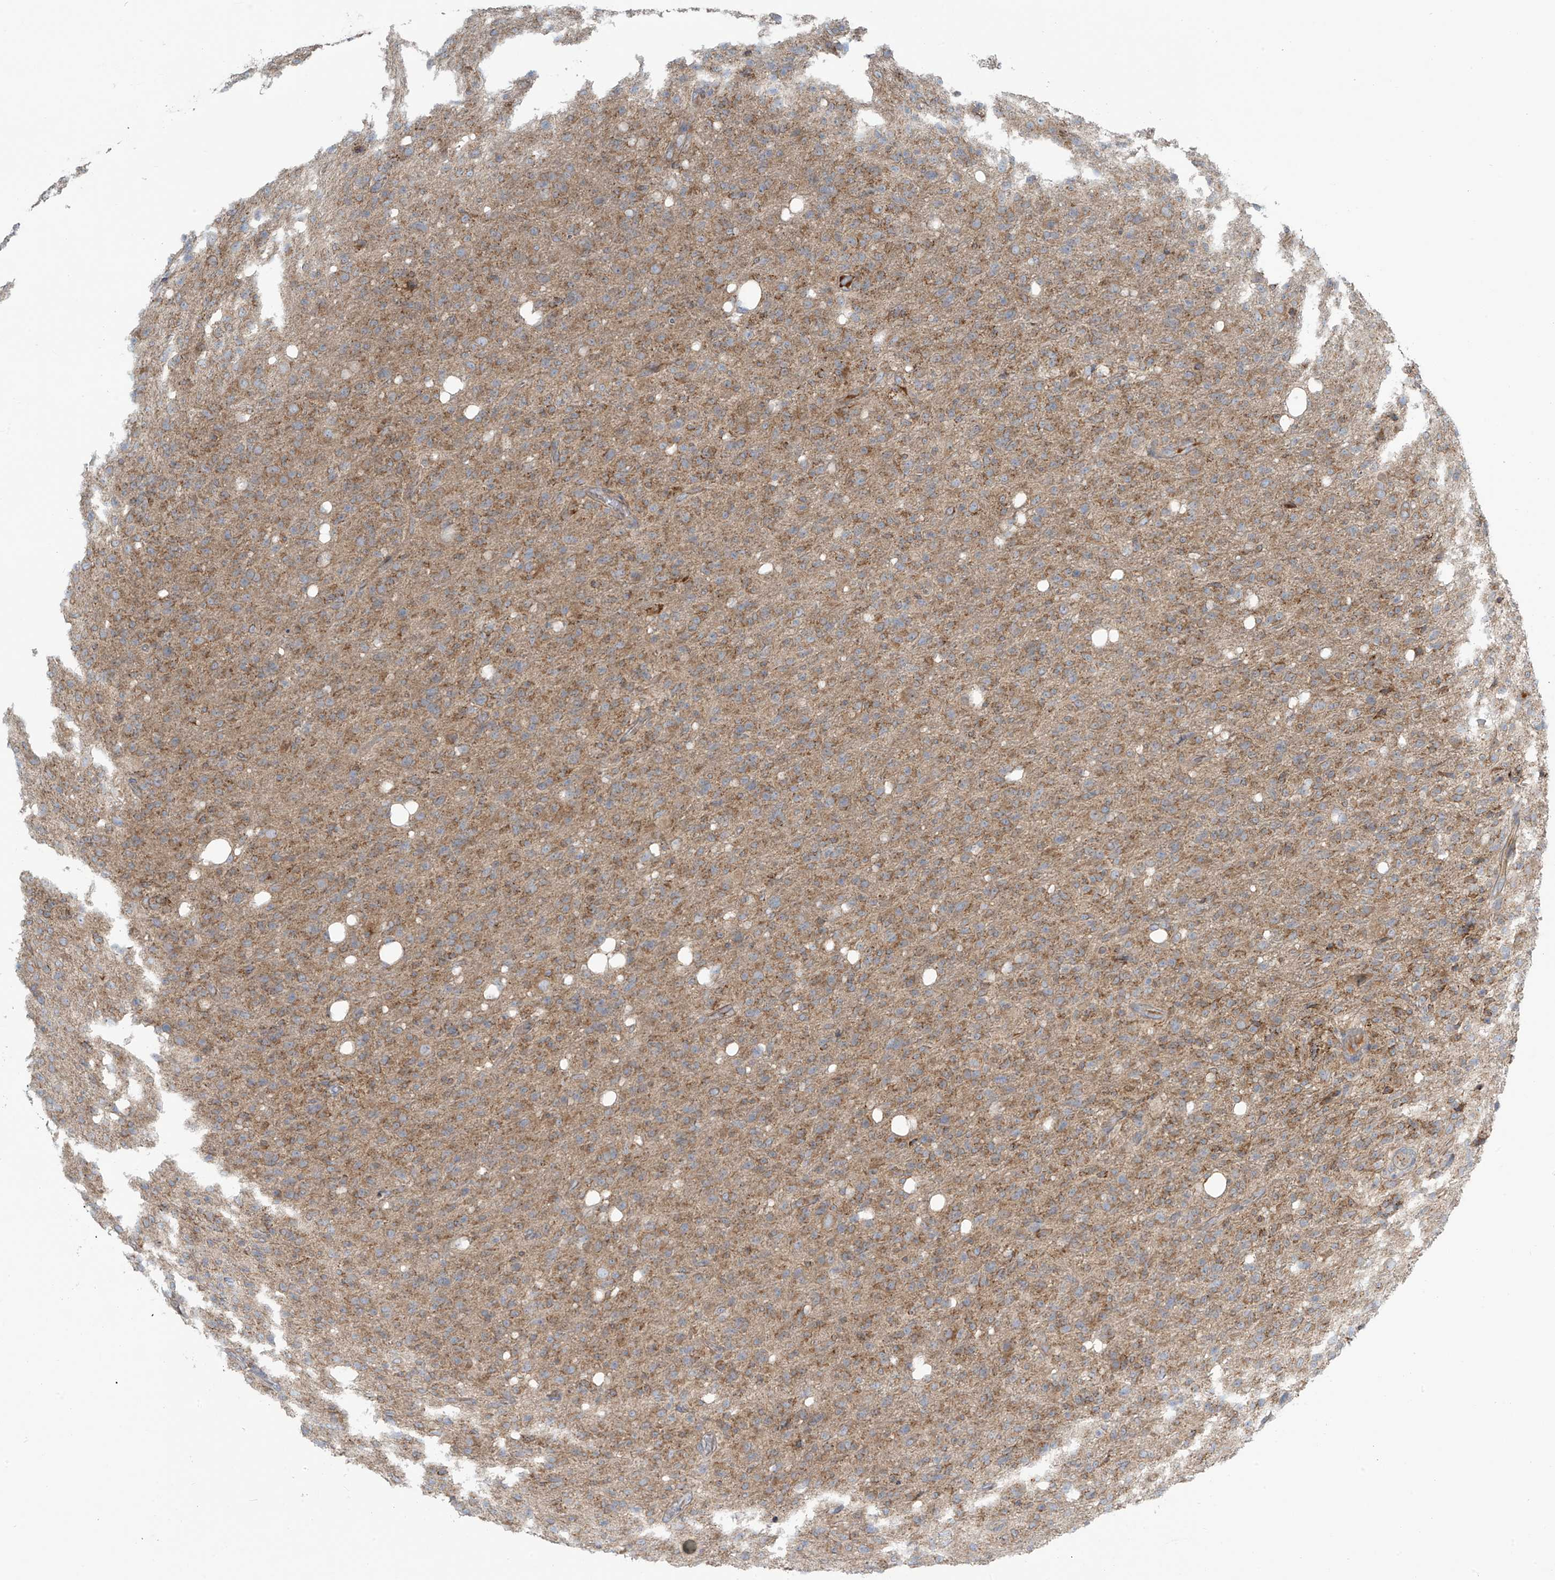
{"staining": {"intensity": "moderate", "quantity": "25%-75%", "location": "cytoplasmic/membranous"}, "tissue": "glioma", "cell_type": "Tumor cells", "image_type": "cancer", "snomed": [{"axis": "morphology", "description": "Glioma, malignant, High grade"}, {"axis": "topography", "description": "Brain"}], "caption": "Malignant glioma (high-grade) tissue demonstrates moderate cytoplasmic/membranous expression in approximately 25%-75% of tumor cells", "gene": "LZTS3", "patient": {"sex": "female", "age": 57}}